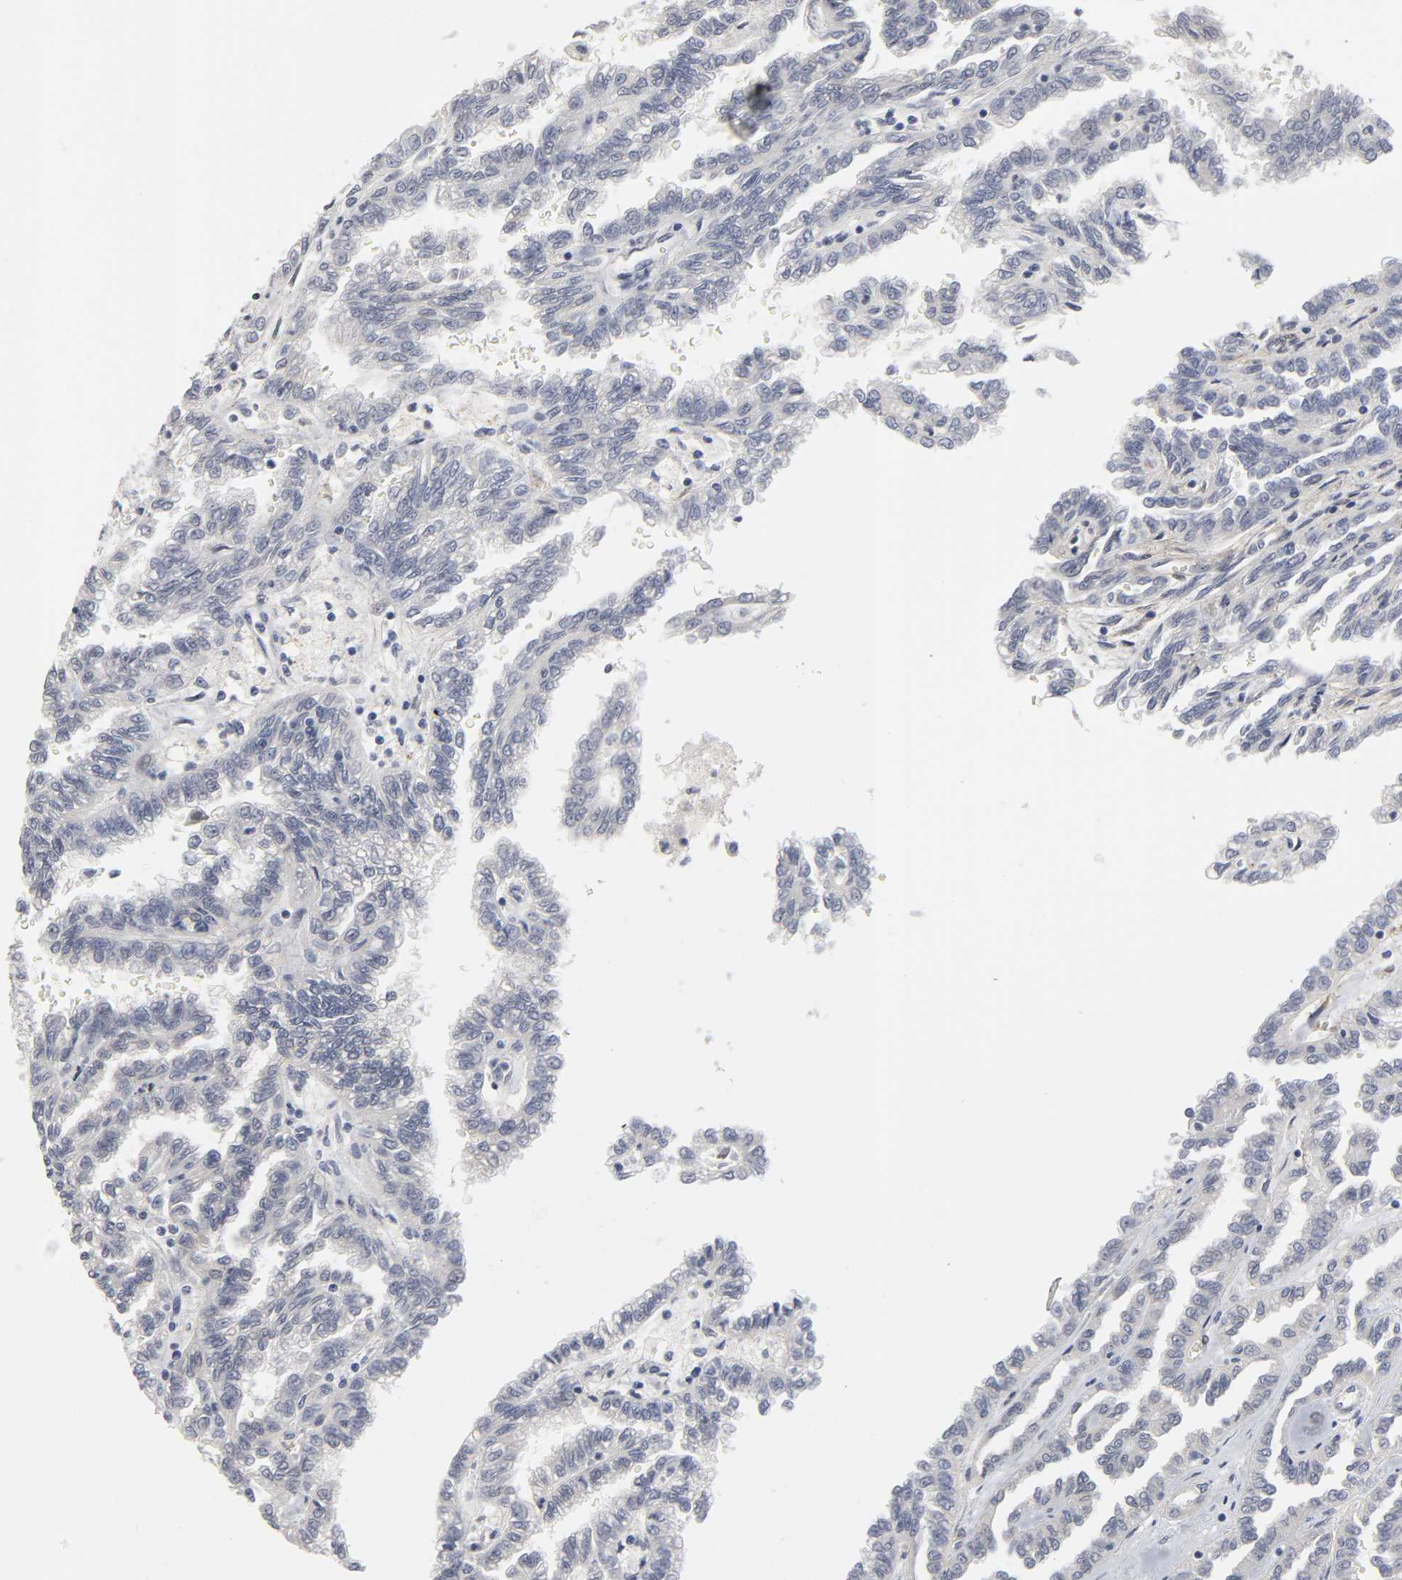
{"staining": {"intensity": "negative", "quantity": "none", "location": "none"}, "tissue": "renal cancer", "cell_type": "Tumor cells", "image_type": "cancer", "snomed": [{"axis": "morphology", "description": "Inflammation, NOS"}, {"axis": "morphology", "description": "Adenocarcinoma, NOS"}, {"axis": "topography", "description": "Kidney"}], "caption": "IHC photomicrograph of neoplastic tissue: renal adenocarcinoma stained with DAB (3,3'-diaminobenzidine) shows no significant protein staining in tumor cells. (Stains: DAB (3,3'-diaminobenzidine) immunohistochemistry with hematoxylin counter stain, Microscopy: brightfield microscopy at high magnification).", "gene": "PDLIM3", "patient": {"sex": "male", "age": 68}}